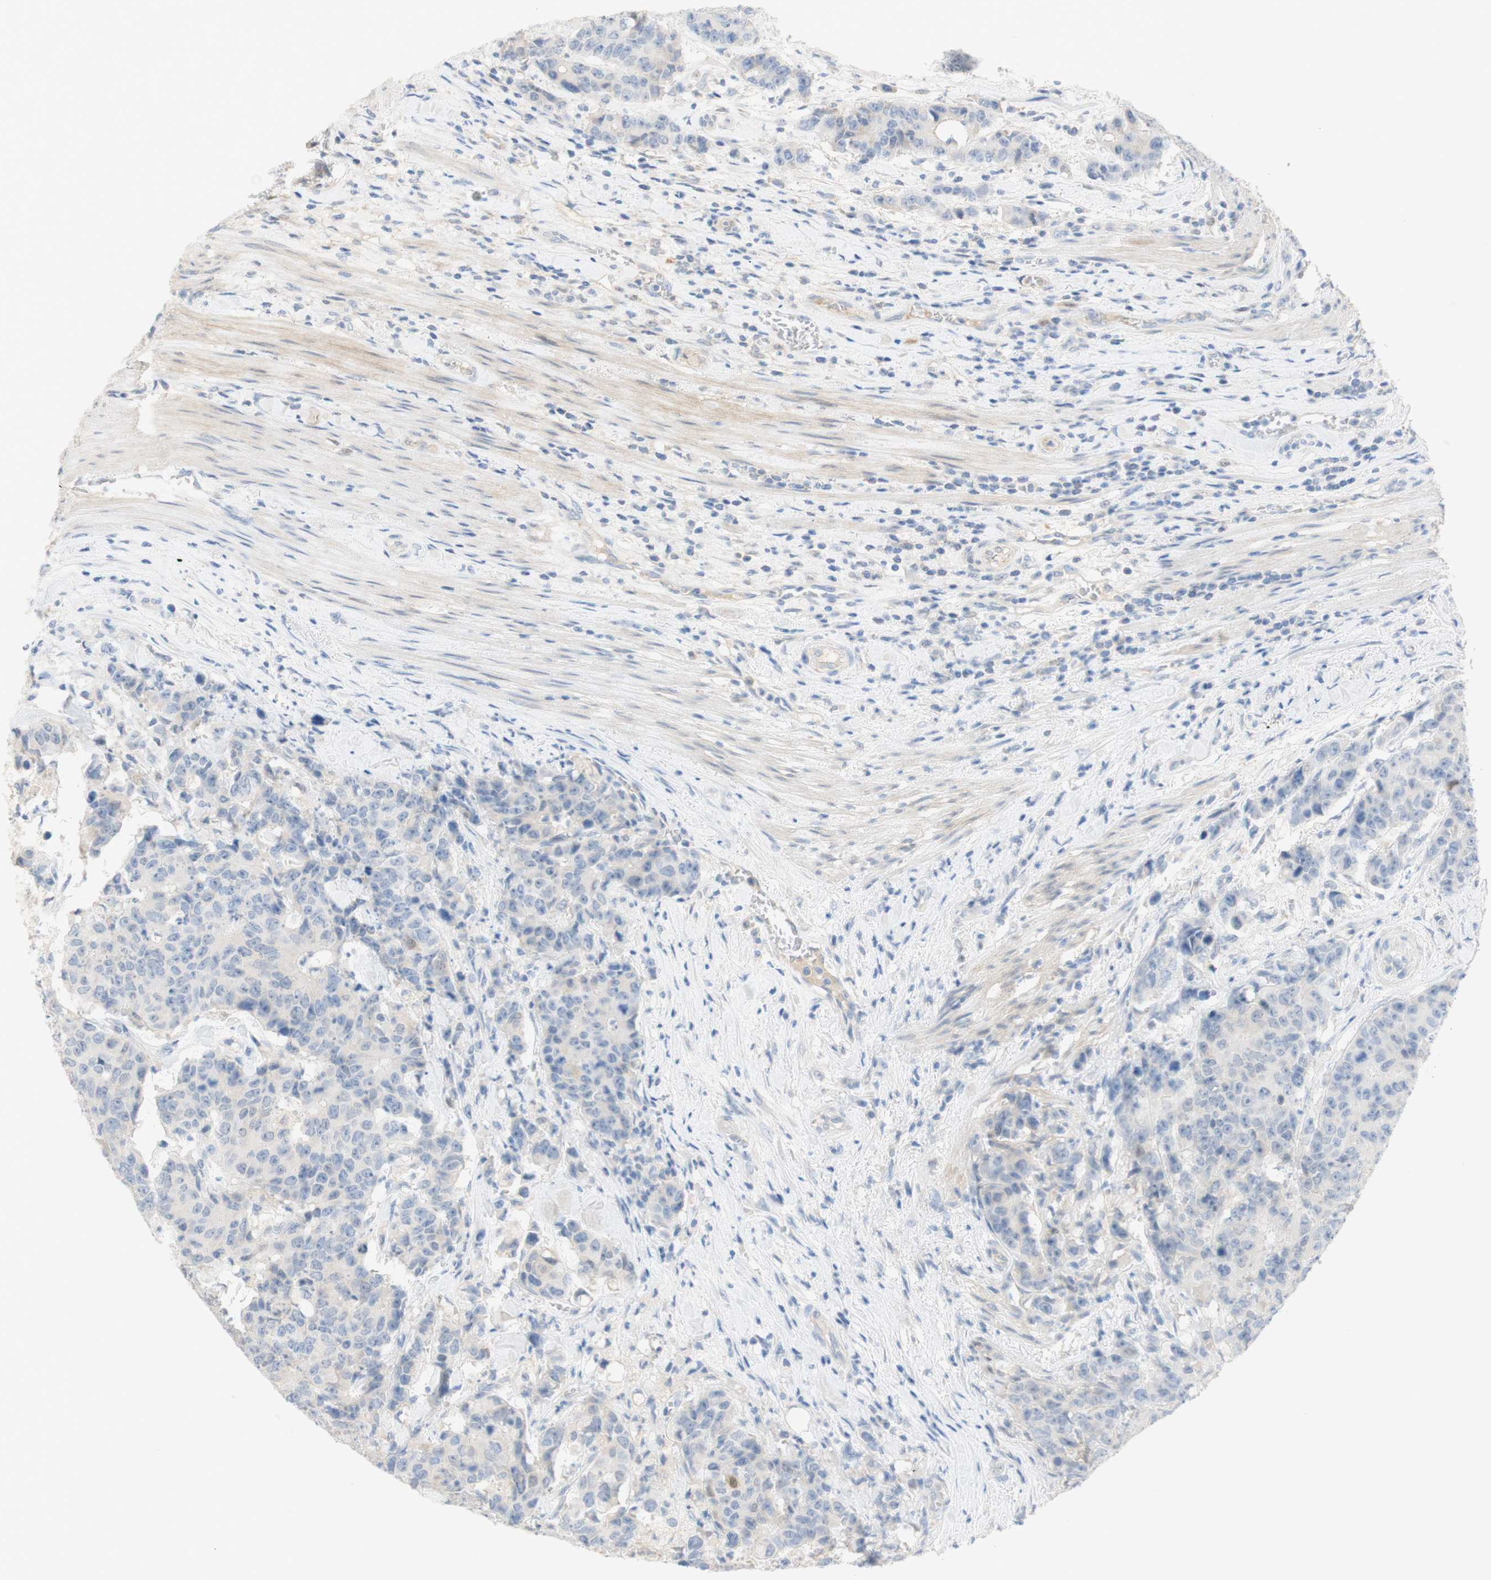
{"staining": {"intensity": "negative", "quantity": "none", "location": "none"}, "tissue": "colorectal cancer", "cell_type": "Tumor cells", "image_type": "cancer", "snomed": [{"axis": "morphology", "description": "Adenocarcinoma, NOS"}, {"axis": "topography", "description": "Colon"}], "caption": "Immunohistochemical staining of human adenocarcinoma (colorectal) shows no significant expression in tumor cells.", "gene": "SELENBP1", "patient": {"sex": "female", "age": 86}}